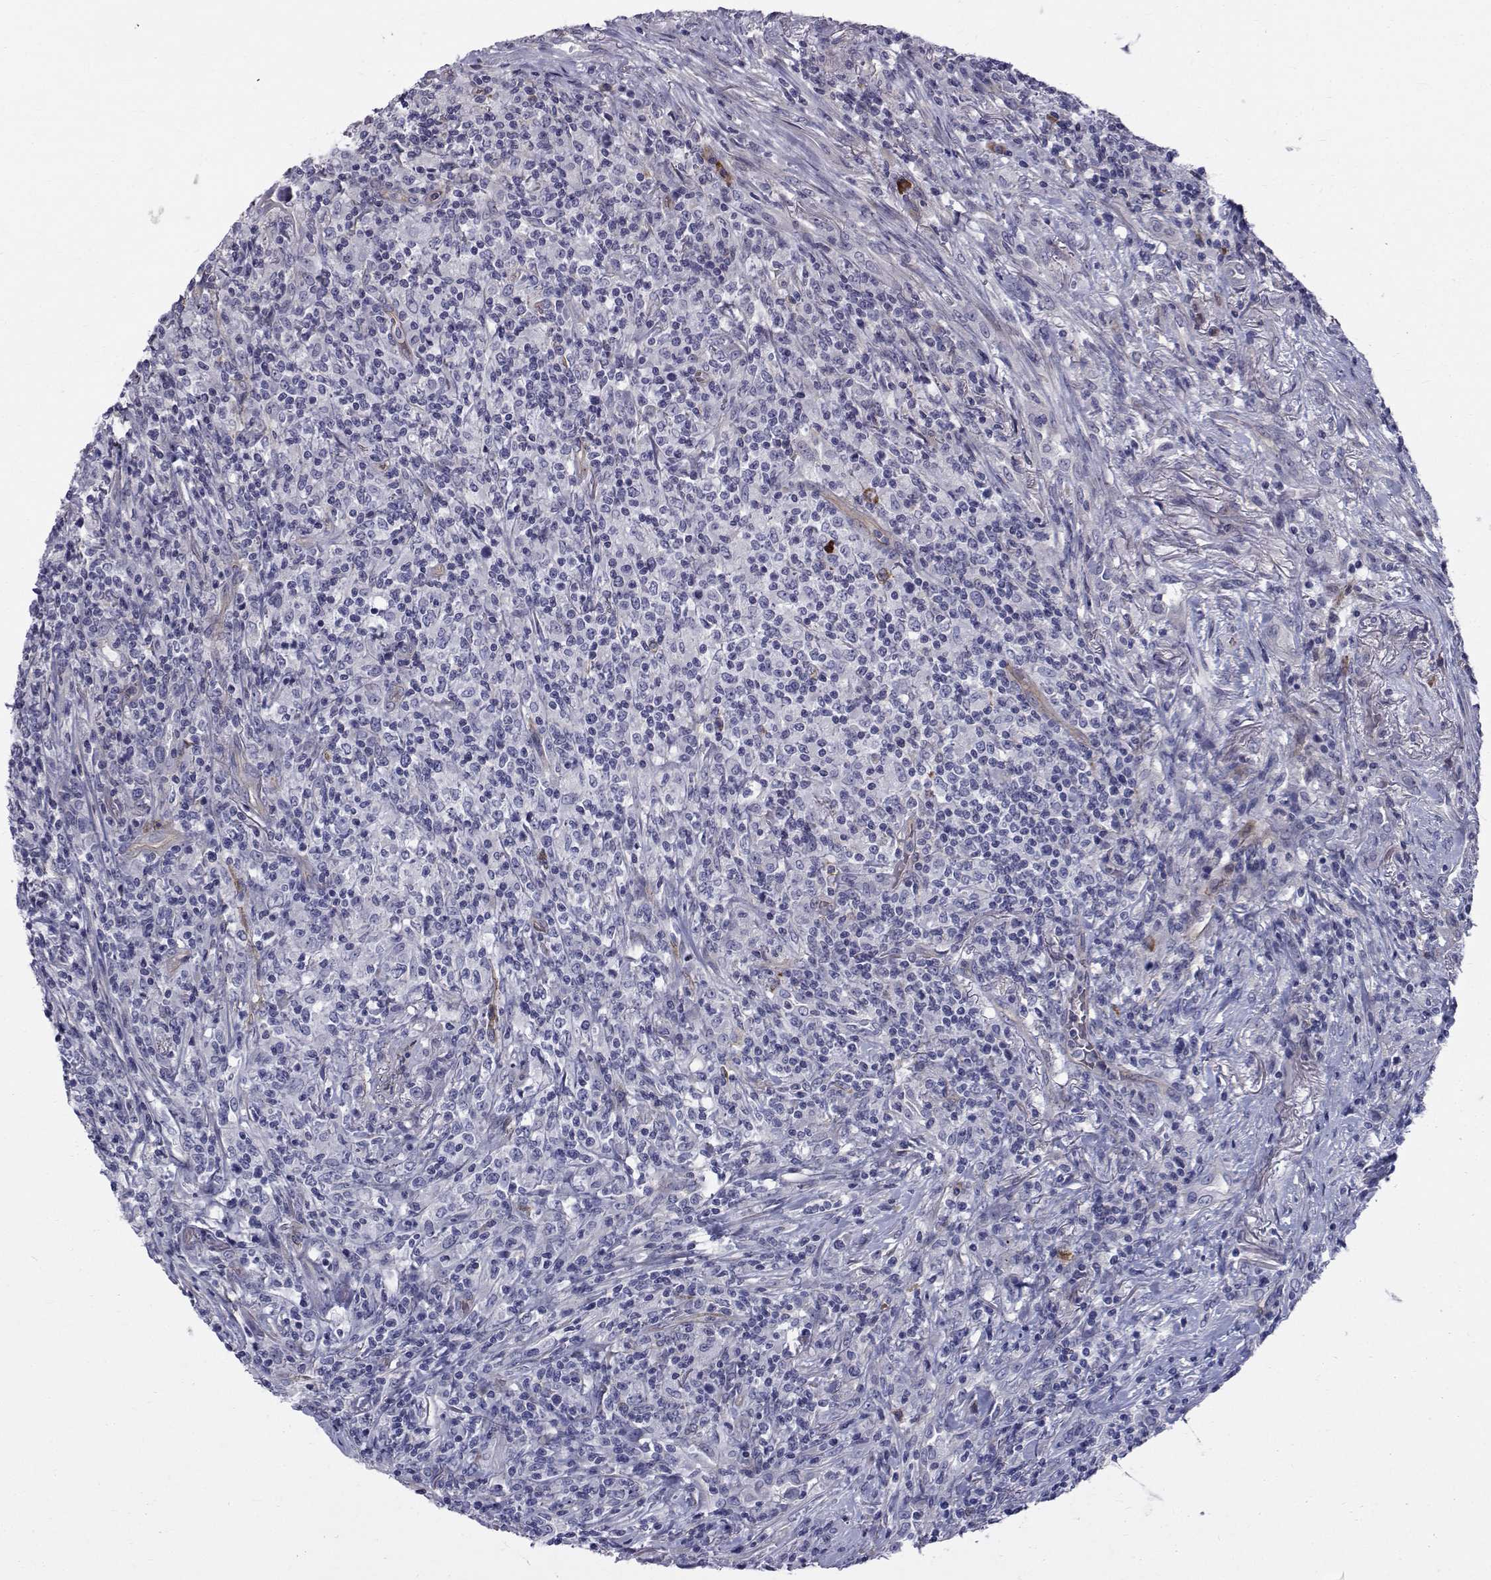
{"staining": {"intensity": "negative", "quantity": "none", "location": "none"}, "tissue": "lymphoma", "cell_type": "Tumor cells", "image_type": "cancer", "snomed": [{"axis": "morphology", "description": "Malignant lymphoma, non-Hodgkin's type, High grade"}, {"axis": "topography", "description": "Lung"}], "caption": "Immunohistochemical staining of human high-grade malignant lymphoma, non-Hodgkin's type shows no significant positivity in tumor cells.", "gene": "QPCT", "patient": {"sex": "male", "age": 79}}